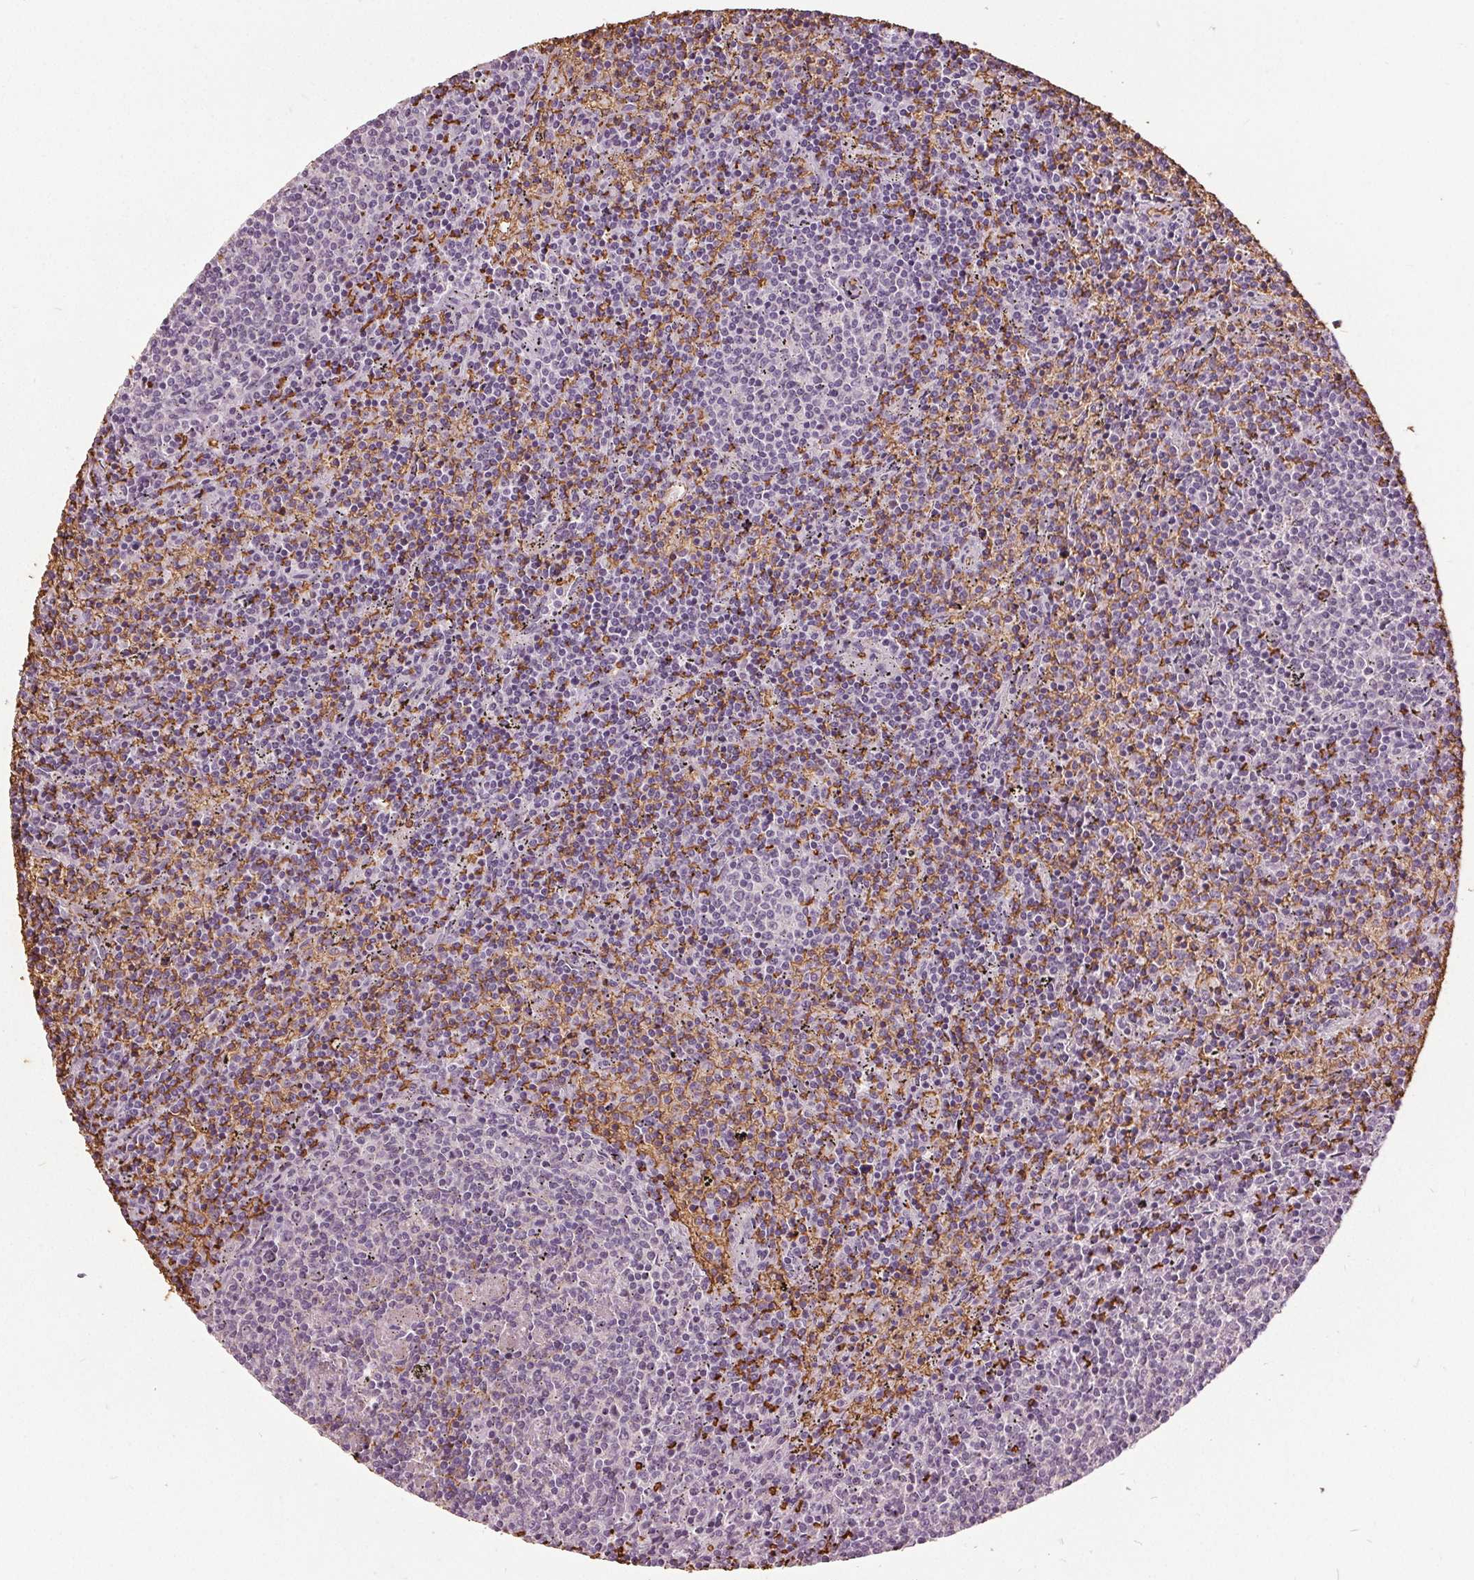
{"staining": {"intensity": "negative", "quantity": "none", "location": "none"}, "tissue": "lymphoma", "cell_type": "Tumor cells", "image_type": "cancer", "snomed": [{"axis": "morphology", "description": "Malignant lymphoma, non-Hodgkin's type, Low grade"}, {"axis": "topography", "description": "Spleen"}], "caption": "Histopathology image shows no significant protein staining in tumor cells of low-grade malignant lymphoma, non-Hodgkin's type.", "gene": "SLC4A1", "patient": {"sex": "female", "age": 50}}